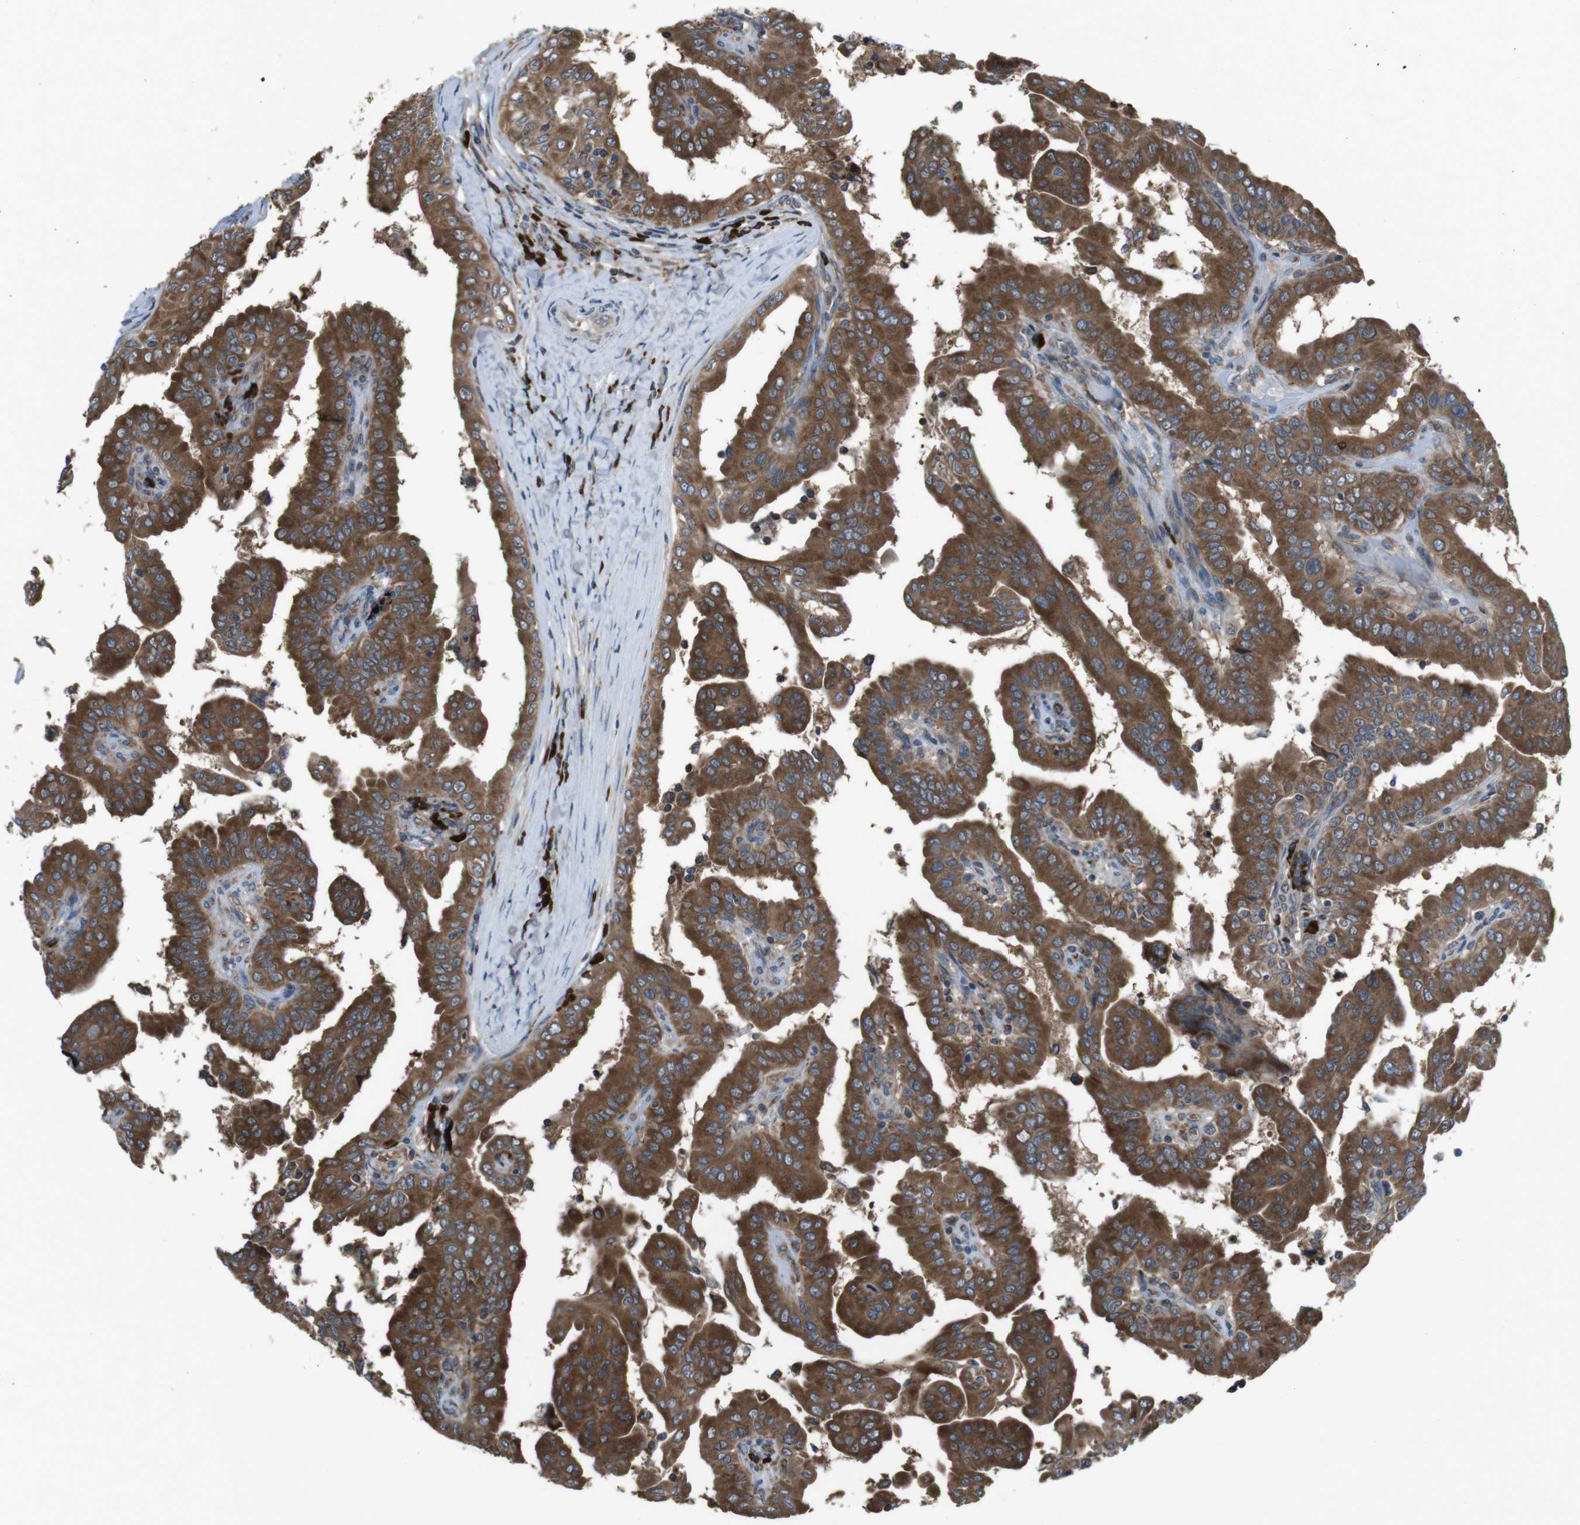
{"staining": {"intensity": "strong", "quantity": ">75%", "location": "cytoplasmic/membranous"}, "tissue": "thyroid cancer", "cell_type": "Tumor cells", "image_type": "cancer", "snomed": [{"axis": "morphology", "description": "Papillary adenocarcinoma, NOS"}, {"axis": "topography", "description": "Thyroid gland"}], "caption": "A brown stain shows strong cytoplasmic/membranous positivity of a protein in thyroid cancer (papillary adenocarcinoma) tumor cells.", "gene": "SSR3", "patient": {"sex": "male", "age": 33}}